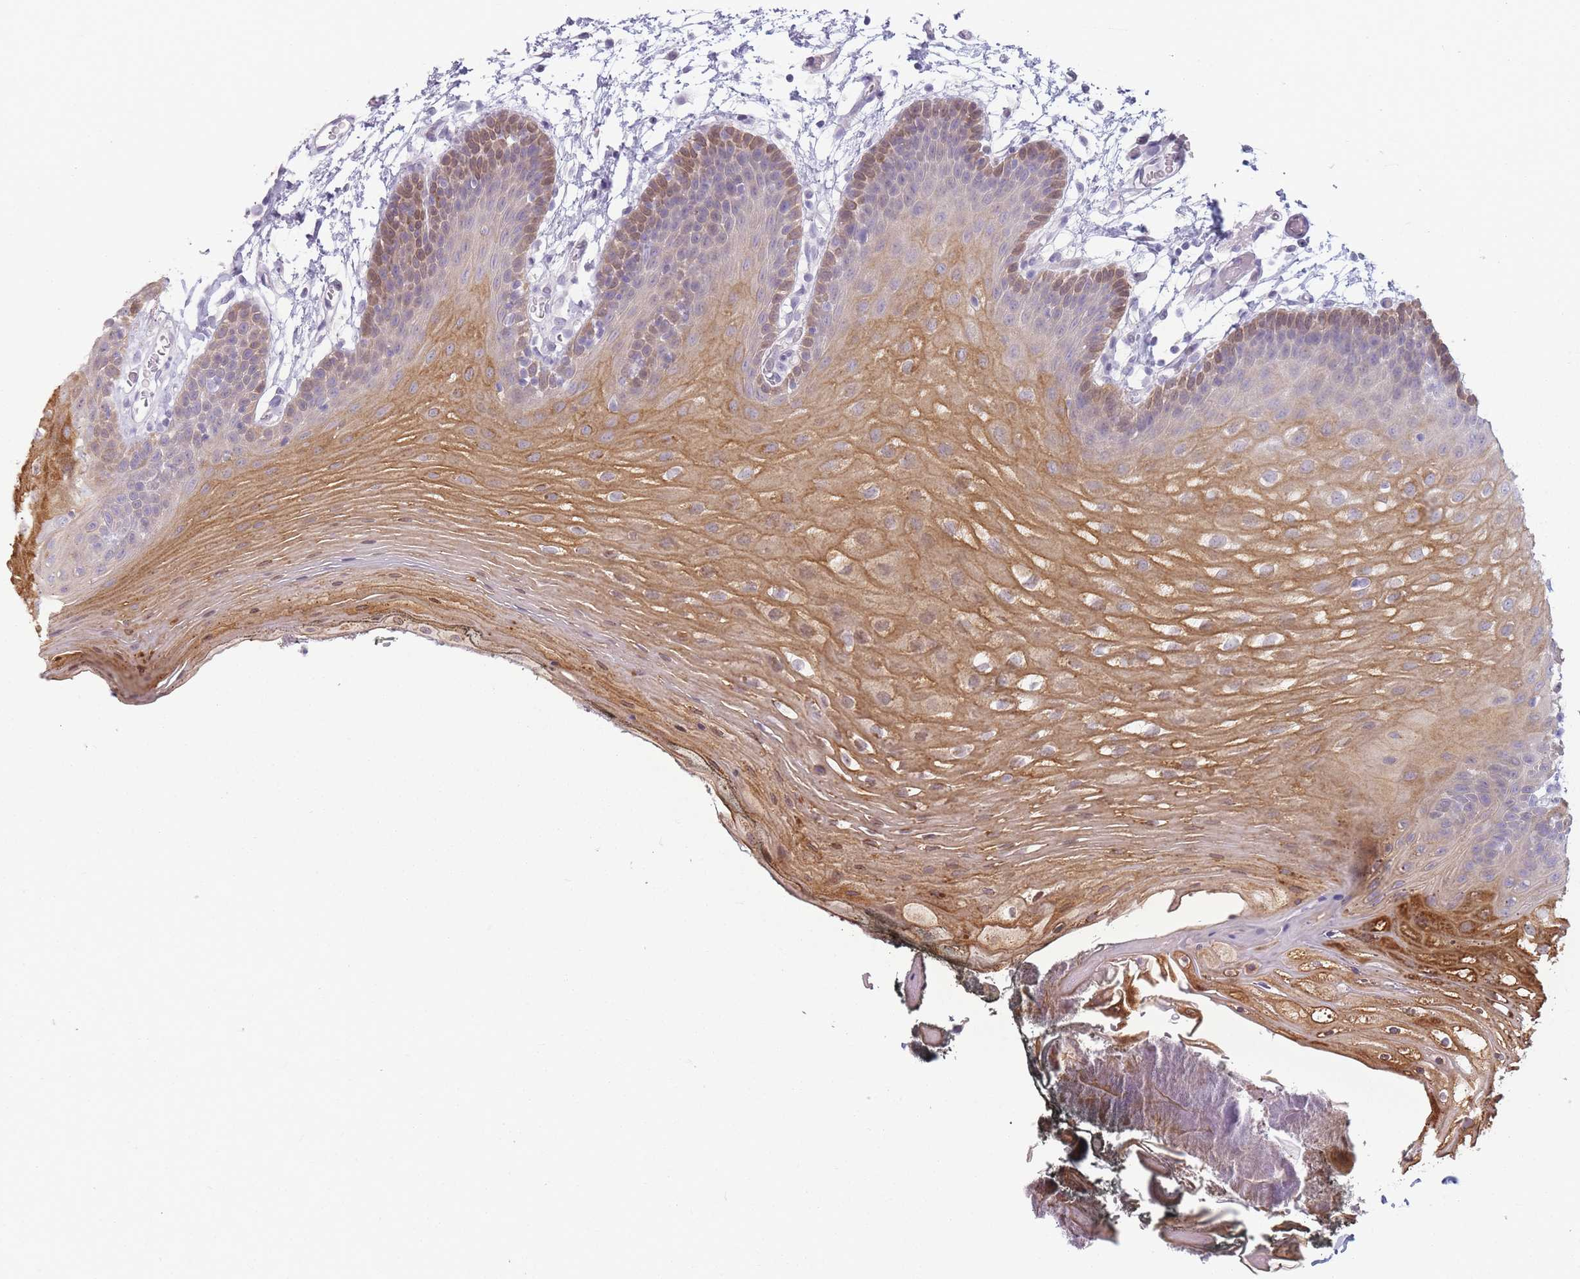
{"staining": {"intensity": "moderate", "quantity": "25%-75%", "location": "cytoplasmic/membranous,nuclear"}, "tissue": "oral mucosa", "cell_type": "Squamous epithelial cells", "image_type": "normal", "snomed": [{"axis": "morphology", "description": "Normal tissue, NOS"}, {"axis": "morphology", "description": "Squamous cell carcinoma, NOS"}, {"axis": "topography", "description": "Oral tissue"}, {"axis": "topography", "description": "Head-Neck"}], "caption": "Oral mucosa stained with DAB (3,3'-diaminobenzidine) immunohistochemistry reveals medium levels of moderate cytoplasmic/membranous,nuclear positivity in about 25%-75% of squamous epithelial cells.", "gene": "TMEM236", "patient": {"sex": "female", "age": 81}}